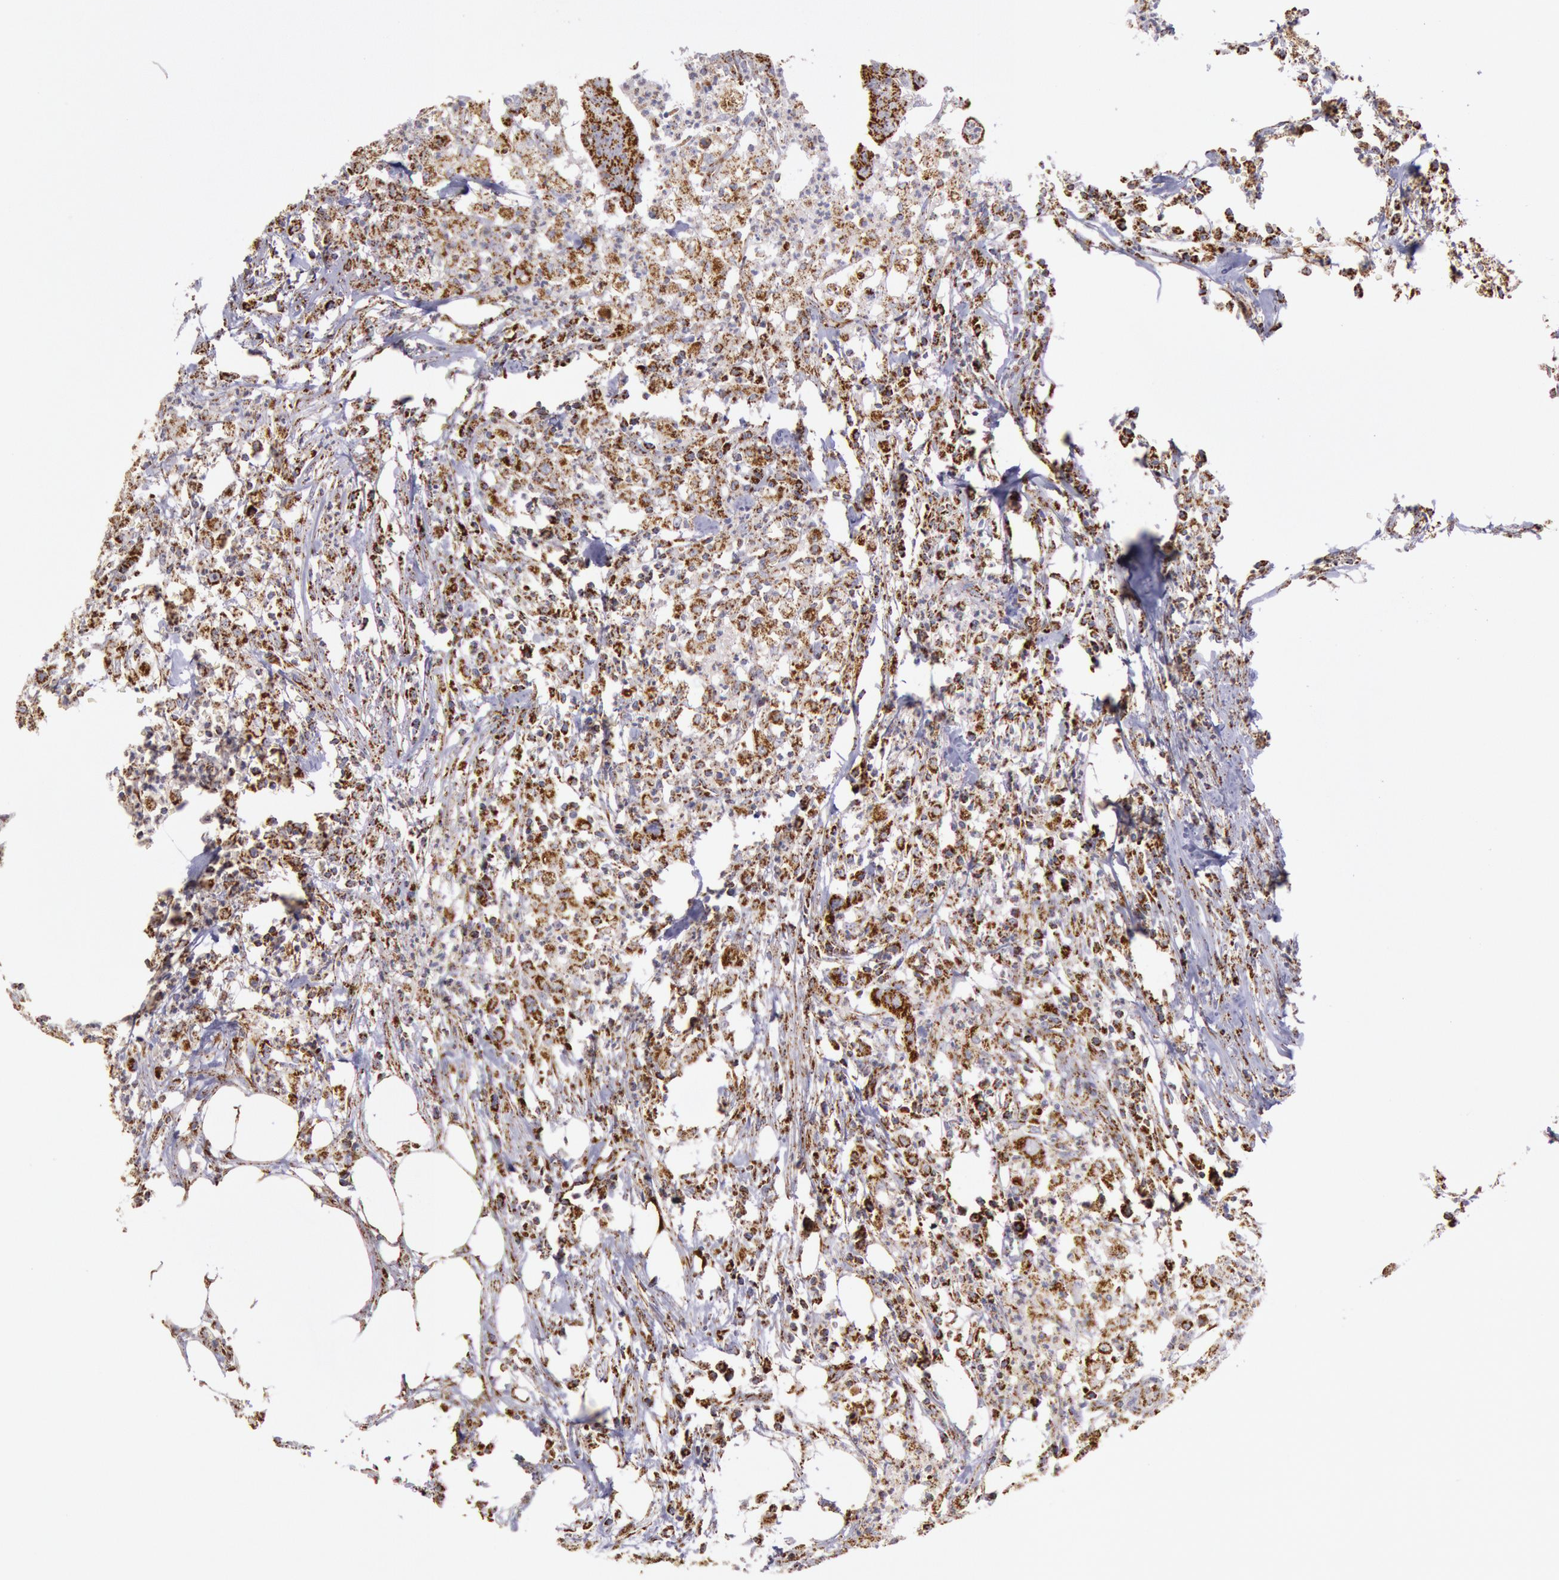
{"staining": {"intensity": "strong", "quantity": ">75%", "location": "cytoplasmic/membranous"}, "tissue": "colorectal cancer", "cell_type": "Tumor cells", "image_type": "cancer", "snomed": [{"axis": "morphology", "description": "Adenocarcinoma, NOS"}, {"axis": "topography", "description": "Colon"}], "caption": "Tumor cells show high levels of strong cytoplasmic/membranous staining in approximately >75% of cells in human colorectal cancer.", "gene": "CYC1", "patient": {"sex": "male", "age": 55}}